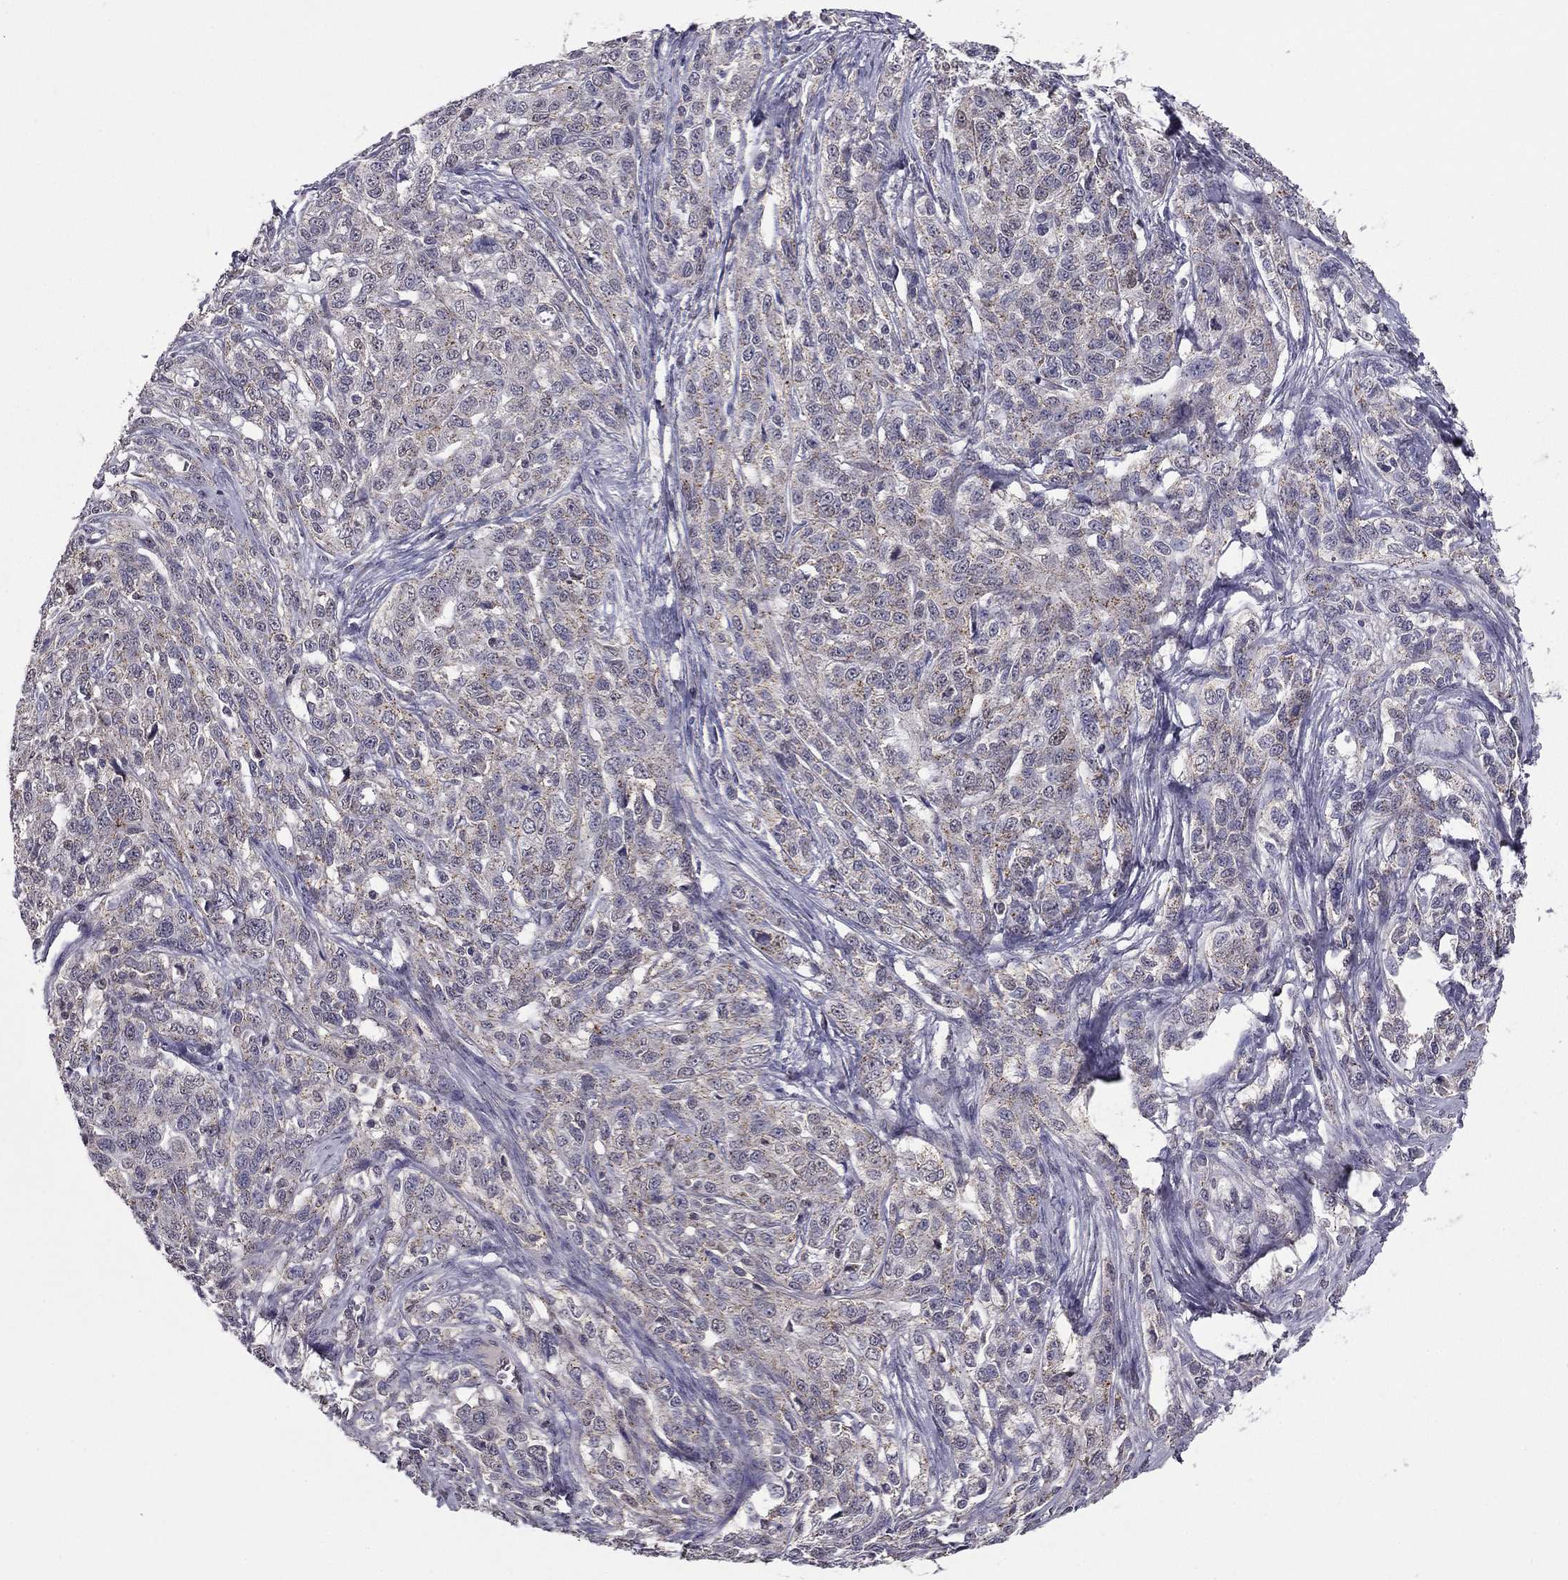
{"staining": {"intensity": "weak", "quantity": "25%-75%", "location": "cytoplasmic/membranous"}, "tissue": "ovarian cancer", "cell_type": "Tumor cells", "image_type": "cancer", "snomed": [{"axis": "morphology", "description": "Cystadenocarcinoma, serous, NOS"}, {"axis": "topography", "description": "Ovary"}], "caption": "About 25%-75% of tumor cells in ovarian cancer (serous cystadenocarcinoma) show weak cytoplasmic/membranous protein positivity as visualized by brown immunohistochemical staining.", "gene": "HCN1", "patient": {"sex": "female", "age": 71}}